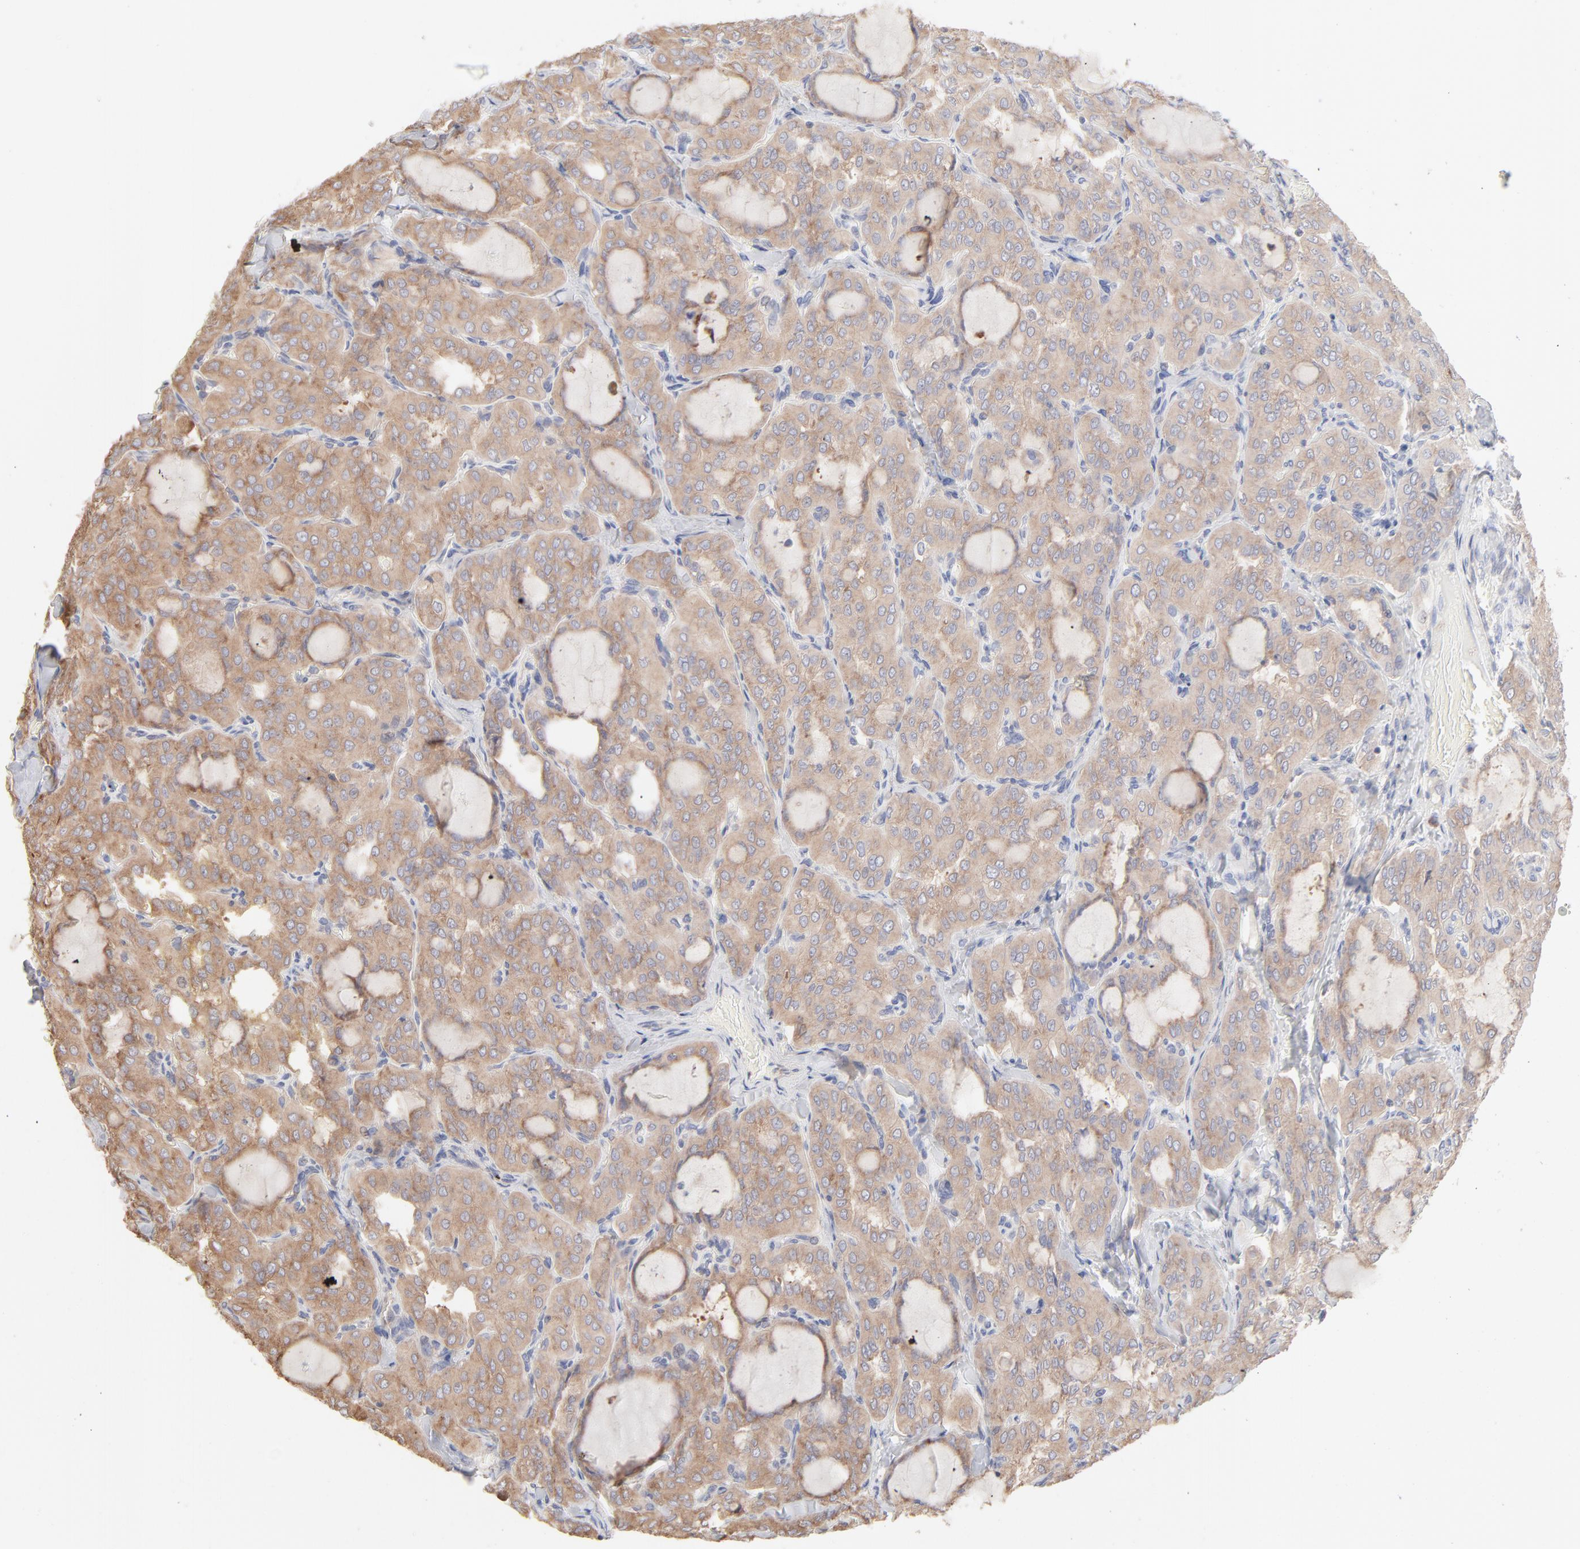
{"staining": {"intensity": "moderate", "quantity": ">75%", "location": "cytoplasmic/membranous"}, "tissue": "thyroid cancer", "cell_type": "Tumor cells", "image_type": "cancer", "snomed": [{"axis": "morphology", "description": "Papillary adenocarcinoma, NOS"}, {"axis": "topography", "description": "Thyroid gland"}], "caption": "This is a histology image of immunohistochemistry staining of thyroid cancer, which shows moderate positivity in the cytoplasmic/membranous of tumor cells.", "gene": "RPS21", "patient": {"sex": "male", "age": 20}}